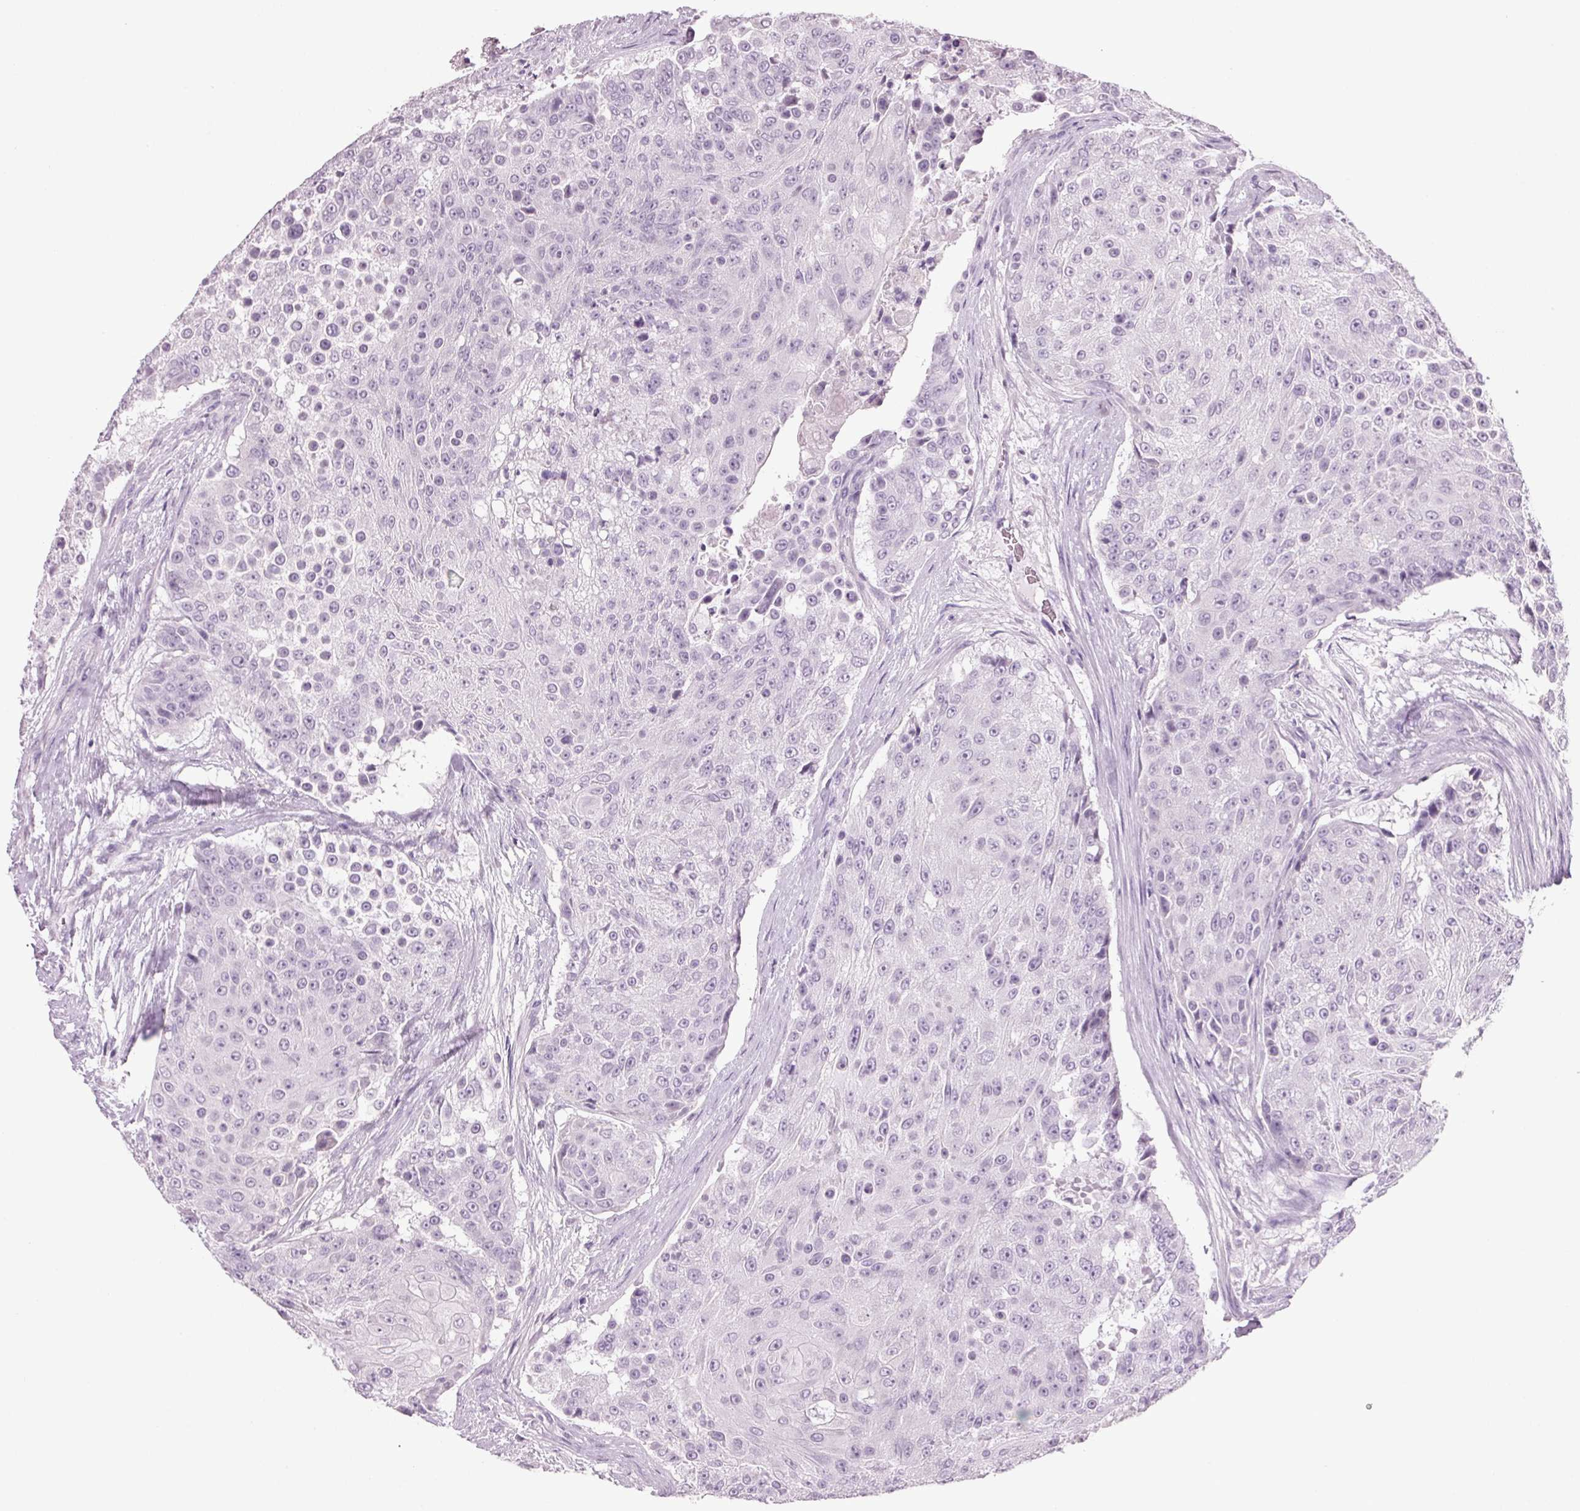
{"staining": {"intensity": "negative", "quantity": "none", "location": "none"}, "tissue": "urothelial cancer", "cell_type": "Tumor cells", "image_type": "cancer", "snomed": [{"axis": "morphology", "description": "Urothelial carcinoma, High grade"}, {"axis": "topography", "description": "Urinary bladder"}], "caption": "Human urothelial carcinoma (high-grade) stained for a protein using immunohistochemistry (IHC) displays no positivity in tumor cells.", "gene": "PPP1R1A", "patient": {"sex": "female", "age": 63}}